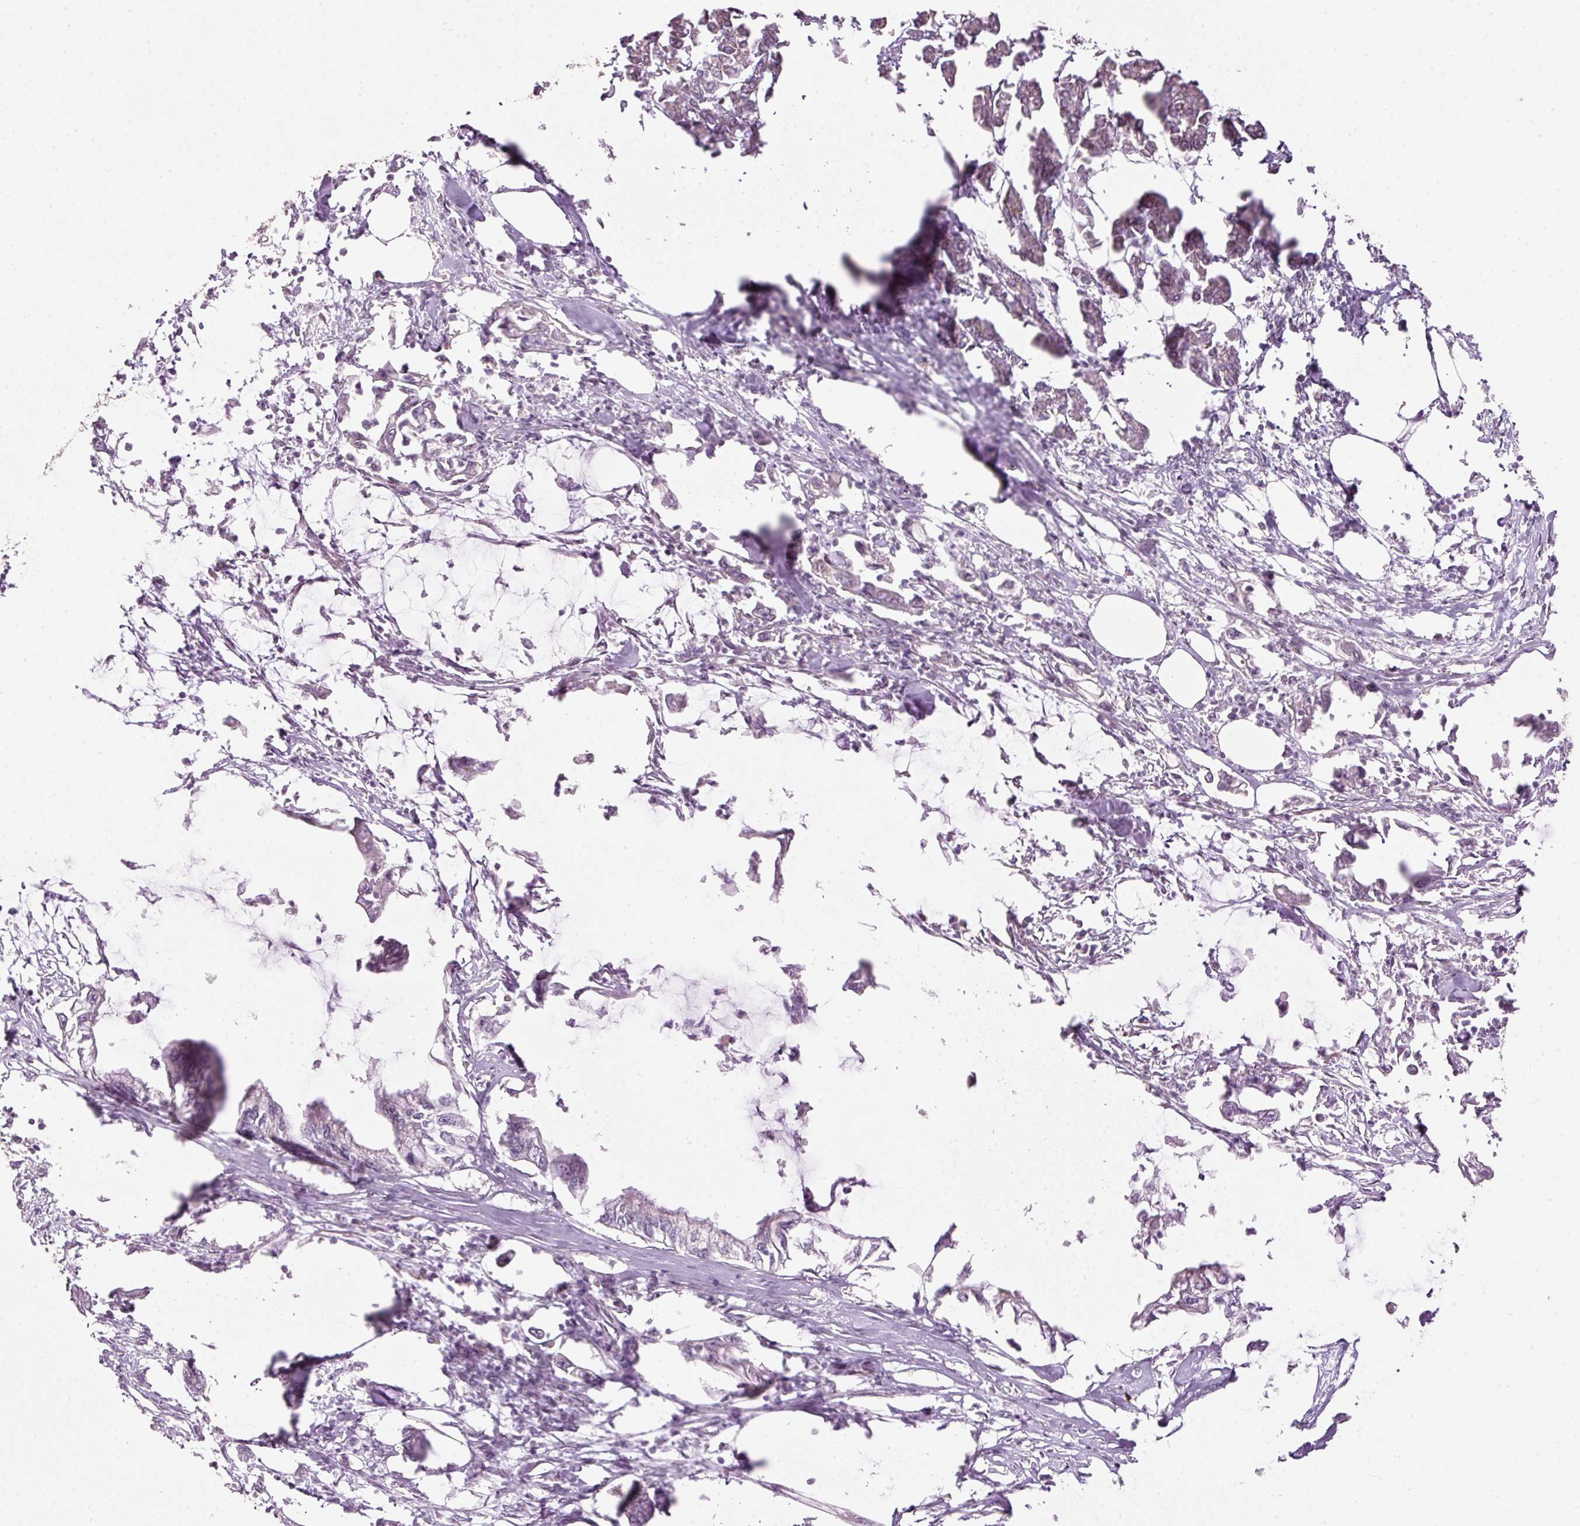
{"staining": {"intensity": "negative", "quantity": "none", "location": "none"}, "tissue": "pancreatic cancer", "cell_type": "Tumor cells", "image_type": "cancer", "snomed": [{"axis": "morphology", "description": "Adenocarcinoma, NOS"}, {"axis": "topography", "description": "Pancreas"}], "caption": "High magnification brightfield microscopy of pancreatic adenocarcinoma stained with DAB (brown) and counterstained with hematoxylin (blue): tumor cells show no significant staining.", "gene": "TOB2", "patient": {"sex": "male", "age": 61}}